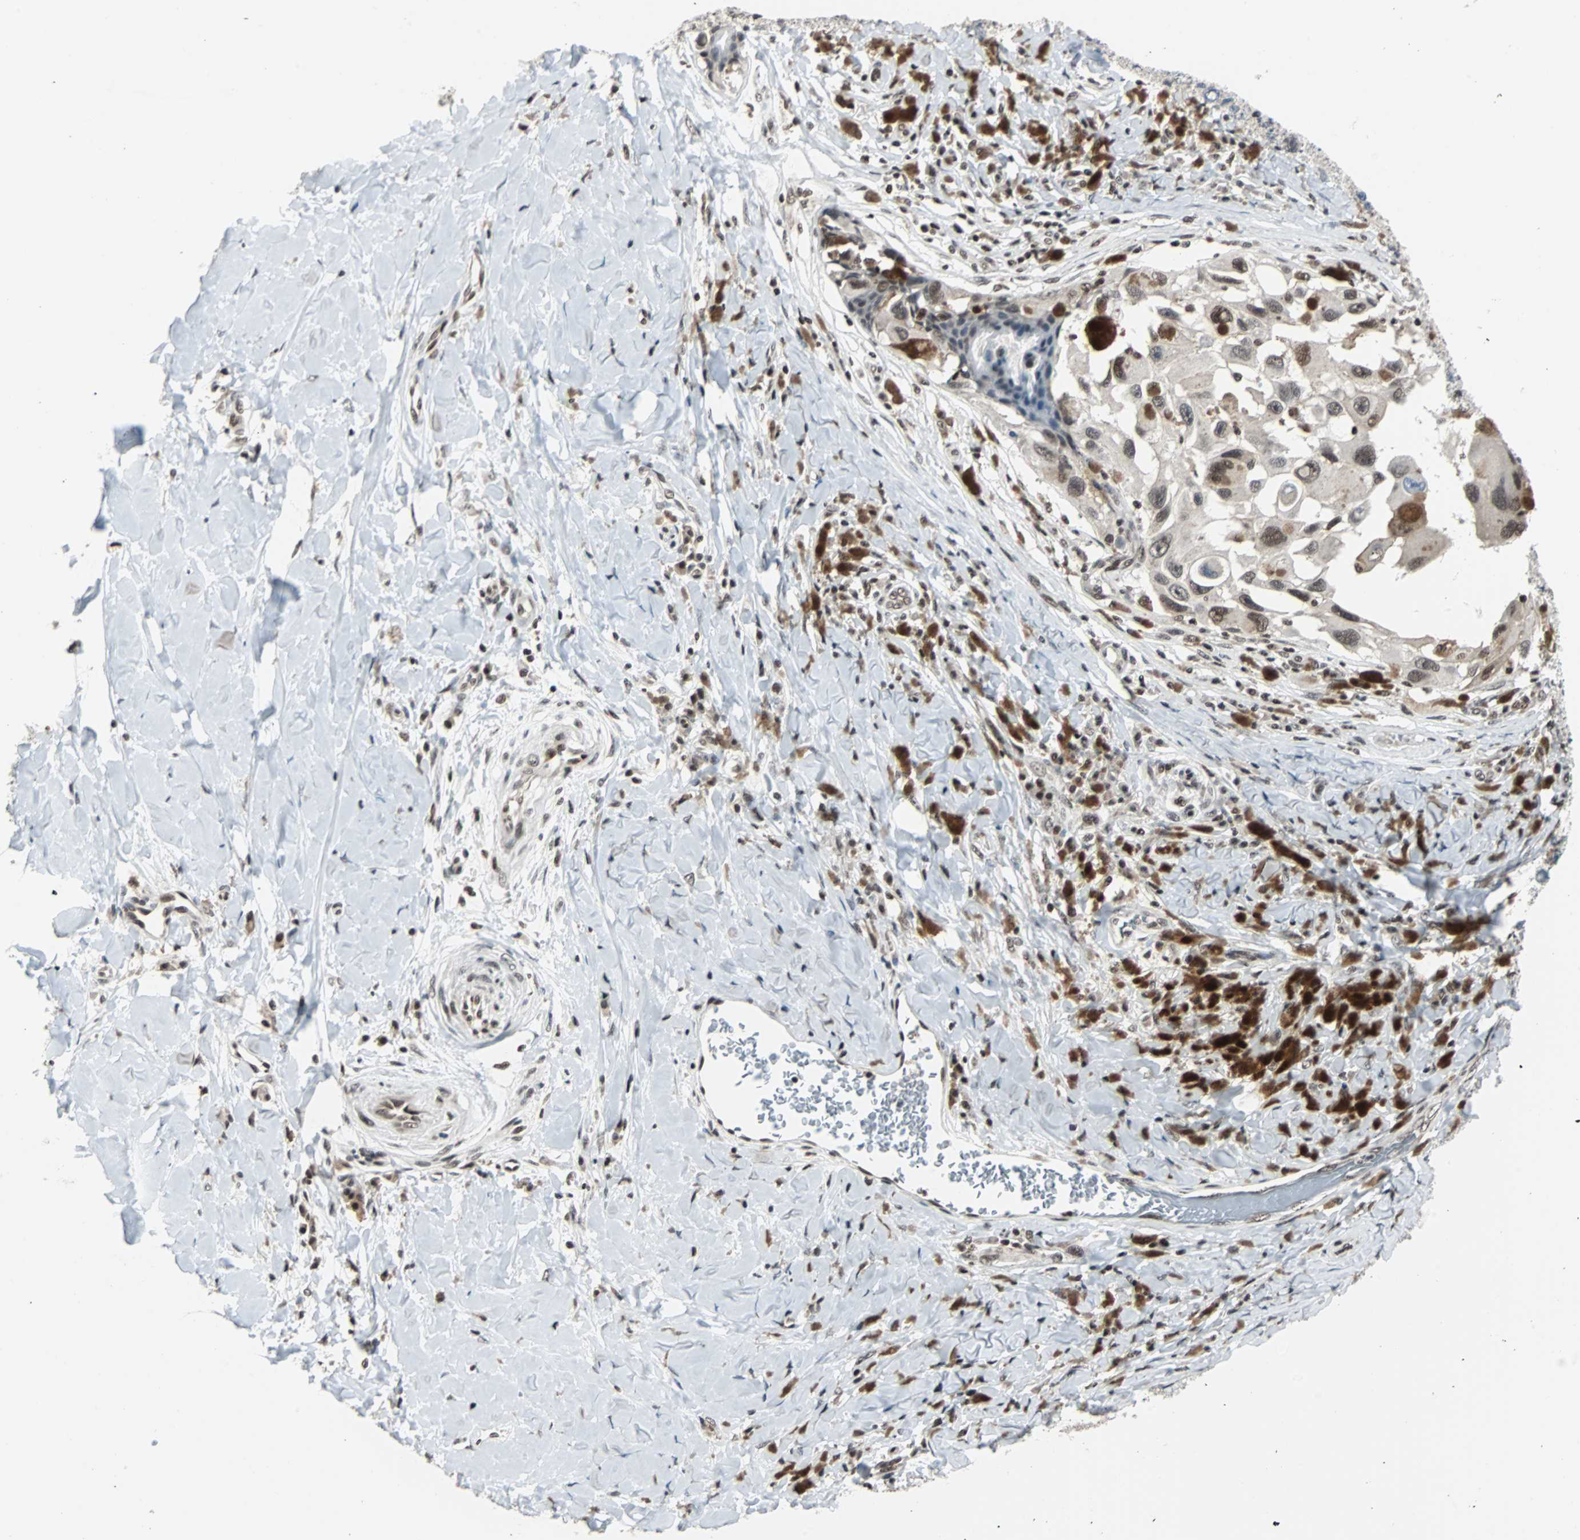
{"staining": {"intensity": "moderate", "quantity": ">75%", "location": "nuclear"}, "tissue": "melanoma", "cell_type": "Tumor cells", "image_type": "cancer", "snomed": [{"axis": "morphology", "description": "Malignant melanoma, NOS"}, {"axis": "topography", "description": "Skin"}], "caption": "Immunohistochemical staining of human melanoma exhibits medium levels of moderate nuclear protein positivity in about >75% of tumor cells. (DAB IHC with brightfield microscopy, high magnification).", "gene": "TERF2IP", "patient": {"sex": "female", "age": 73}}